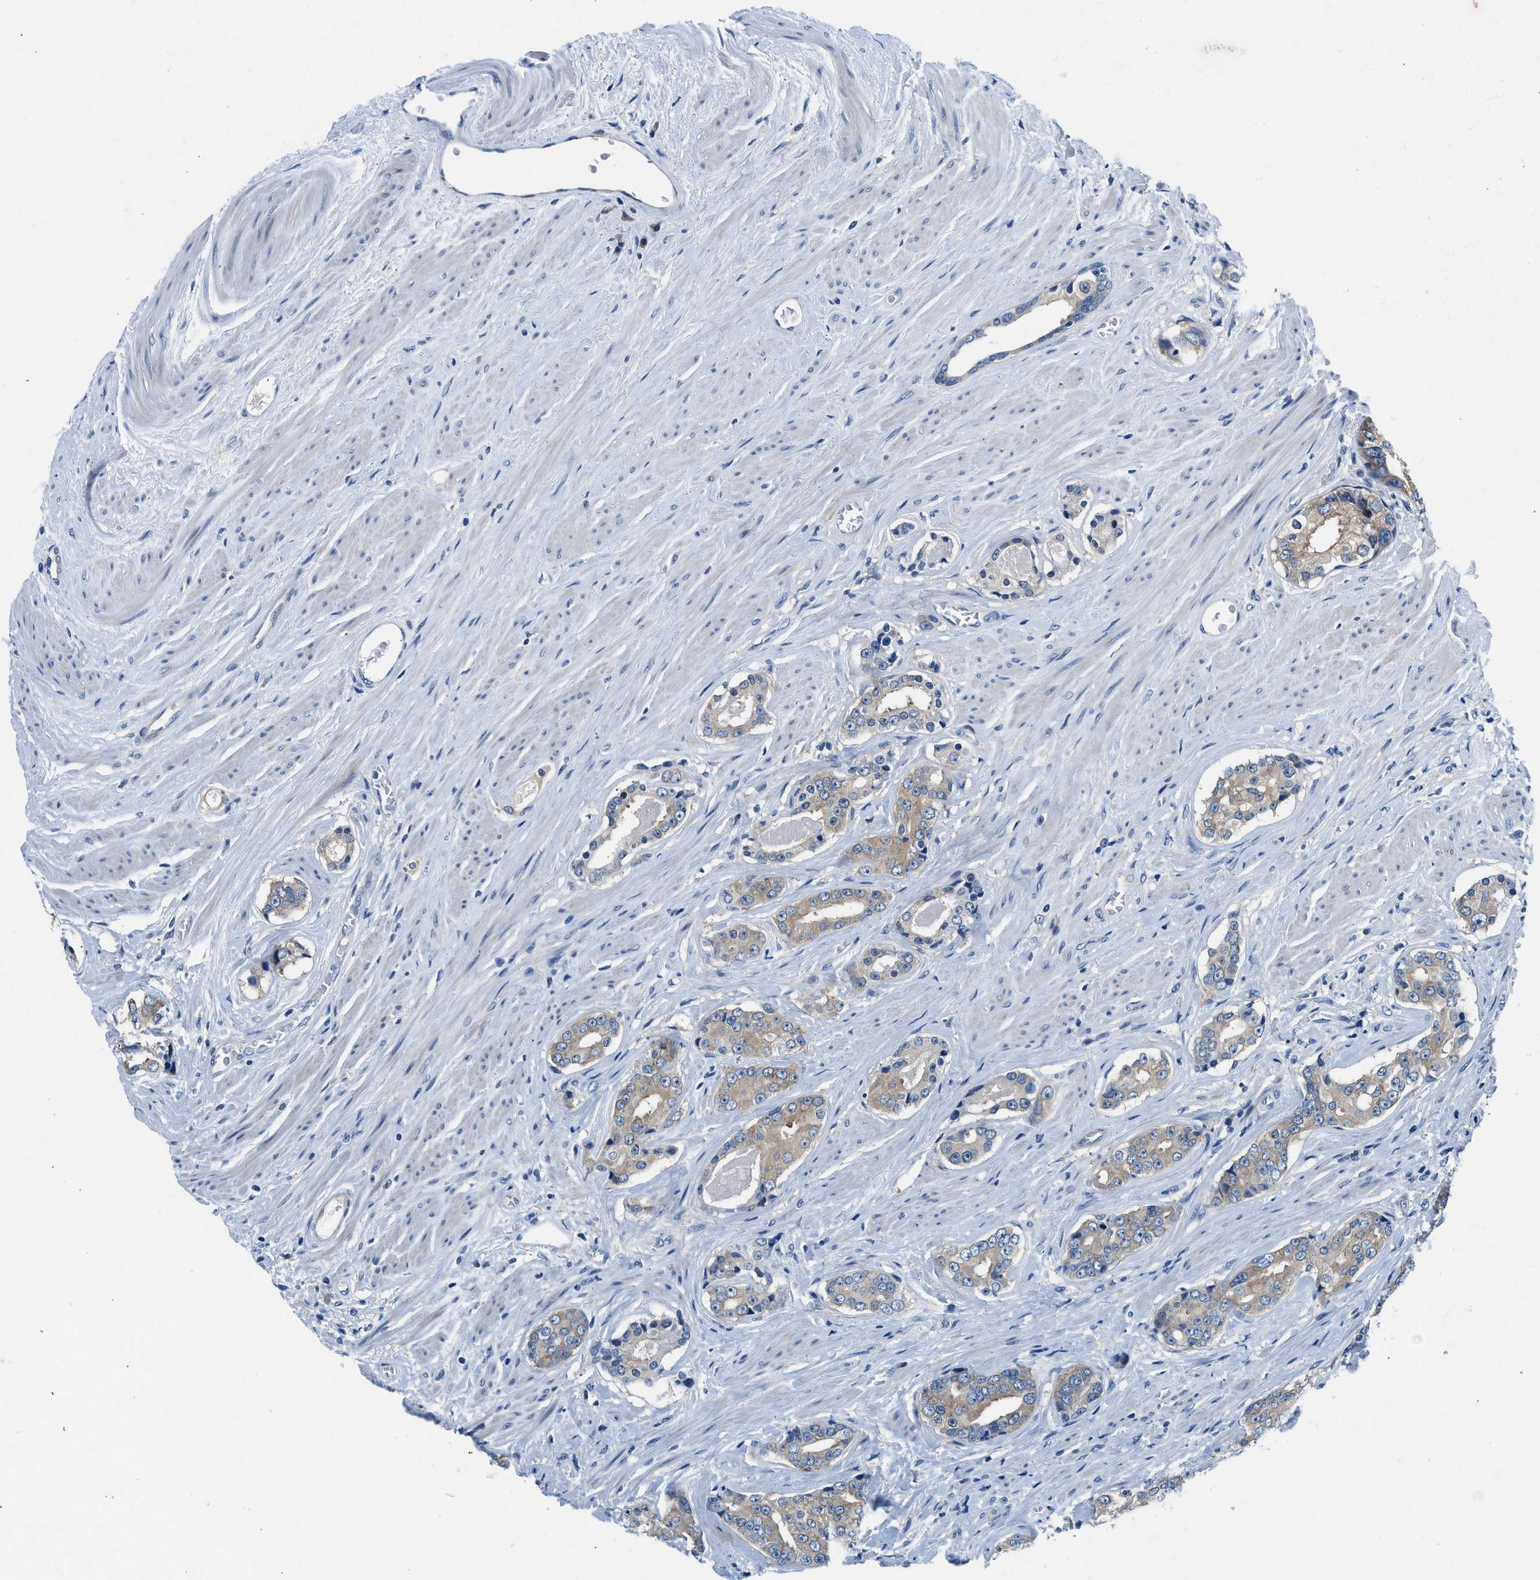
{"staining": {"intensity": "moderate", "quantity": "<25%", "location": "cytoplasmic/membranous"}, "tissue": "prostate cancer", "cell_type": "Tumor cells", "image_type": "cancer", "snomed": [{"axis": "morphology", "description": "Adenocarcinoma, High grade"}, {"axis": "topography", "description": "Prostate"}], "caption": "The immunohistochemical stain shows moderate cytoplasmic/membranous expression in tumor cells of adenocarcinoma (high-grade) (prostate) tissue. (IHC, brightfield microscopy, high magnification).", "gene": "COPS2", "patient": {"sex": "male", "age": 71}}